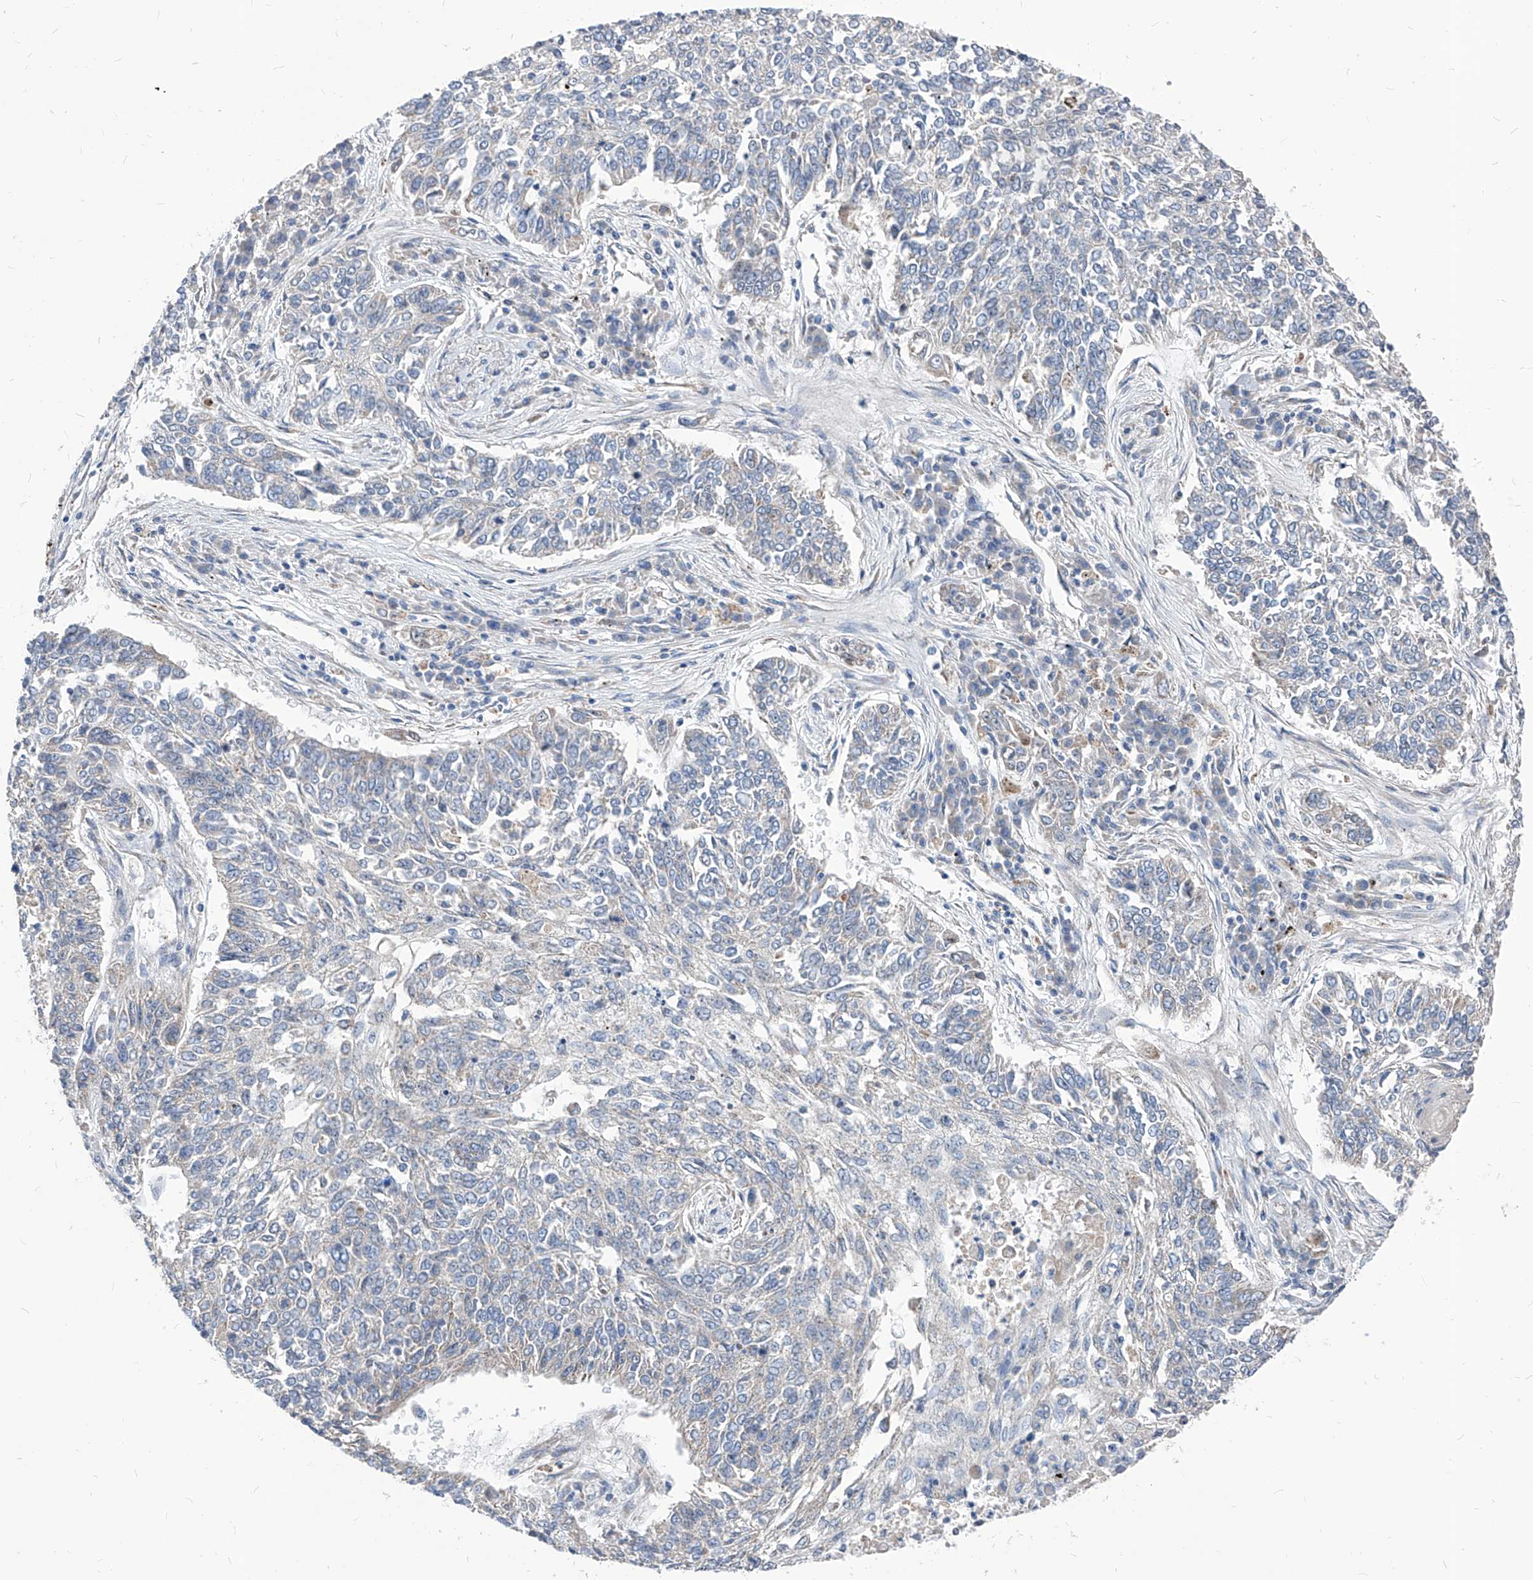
{"staining": {"intensity": "negative", "quantity": "none", "location": "none"}, "tissue": "lung cancer", "cell_type": "Tumor cells", "image_type": "cancer", "snomed": [{"axis": "morphology", "description": "Normal tissue, NOS"}, {"axis": "morphology", "description": "Squamous cell carcinoma, NOS"}, {"axis": "topography", "description": "Cartilage tissue"}, {"axis": "topography", "description": "Bronchus"}, {"axis": "topography", "description": "Lung"}], "caption": "This is an IHC histopathology image of lung cancer (squamous cell carcinoma). There is no positivity in tumor cells.", "gene": "AGPS", "patient": {"sex": "female", "age": 49}}